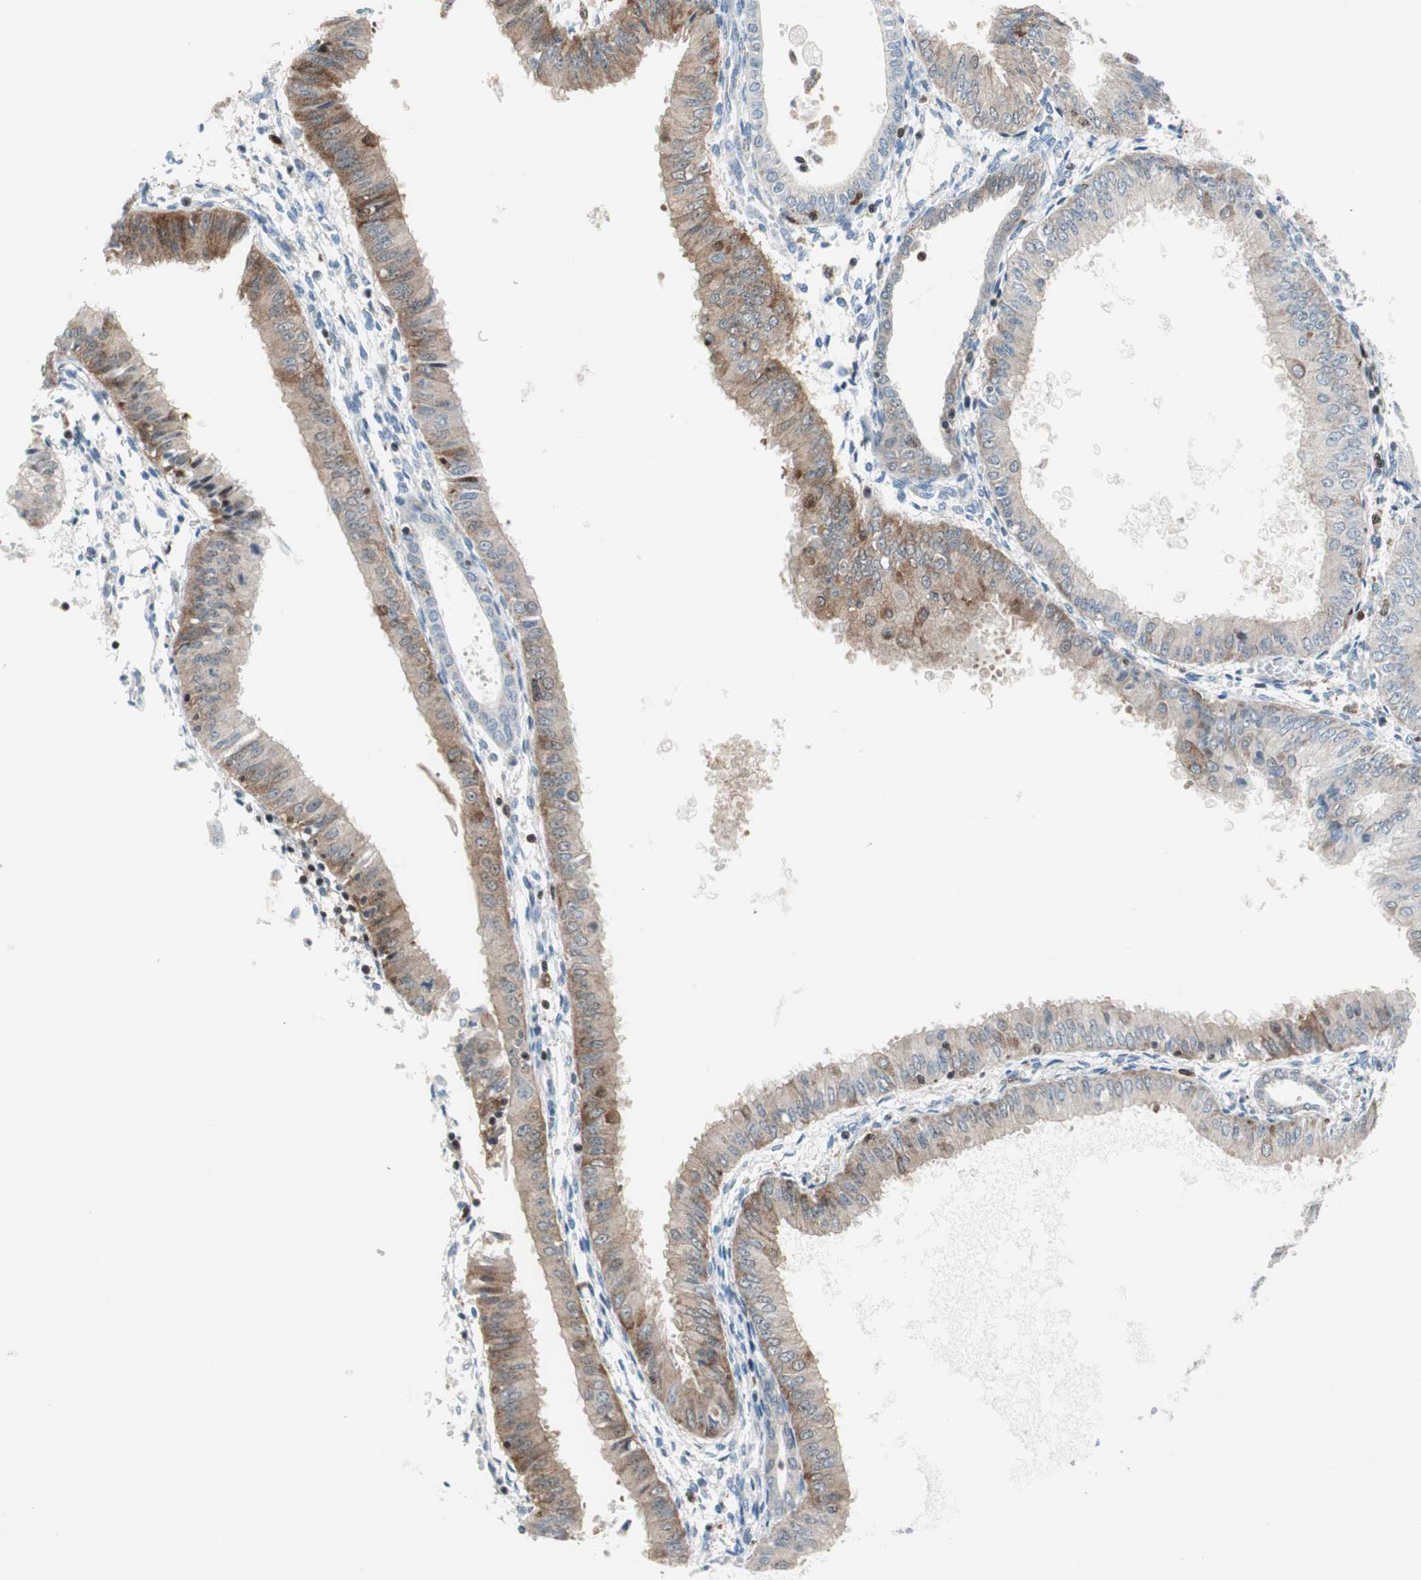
{"staining": {"intensity": "moderate", "quantity": "25%-75%", "location": "cytoplasmic/membranous"}, "tissue": "endometrial cancer", "cell_type": "Tumor cells", "image_type": "cancer", "snomed": [{"axis": "morphology", "description": "Adenocarcinoma, NOS"}, {"axis": "topography", "description": "Endometrium"}], "caption": "Protein analysis of endometrial adenocarcinoma tissue demonstrates moderate cytoplasmic/membranous positivity in approximately 25%-75% of tumor cells. (IHC, brightfield microscopy, high magnification).", "gene": "RGS10", "patient": {"sex": "female", "age": 53}}